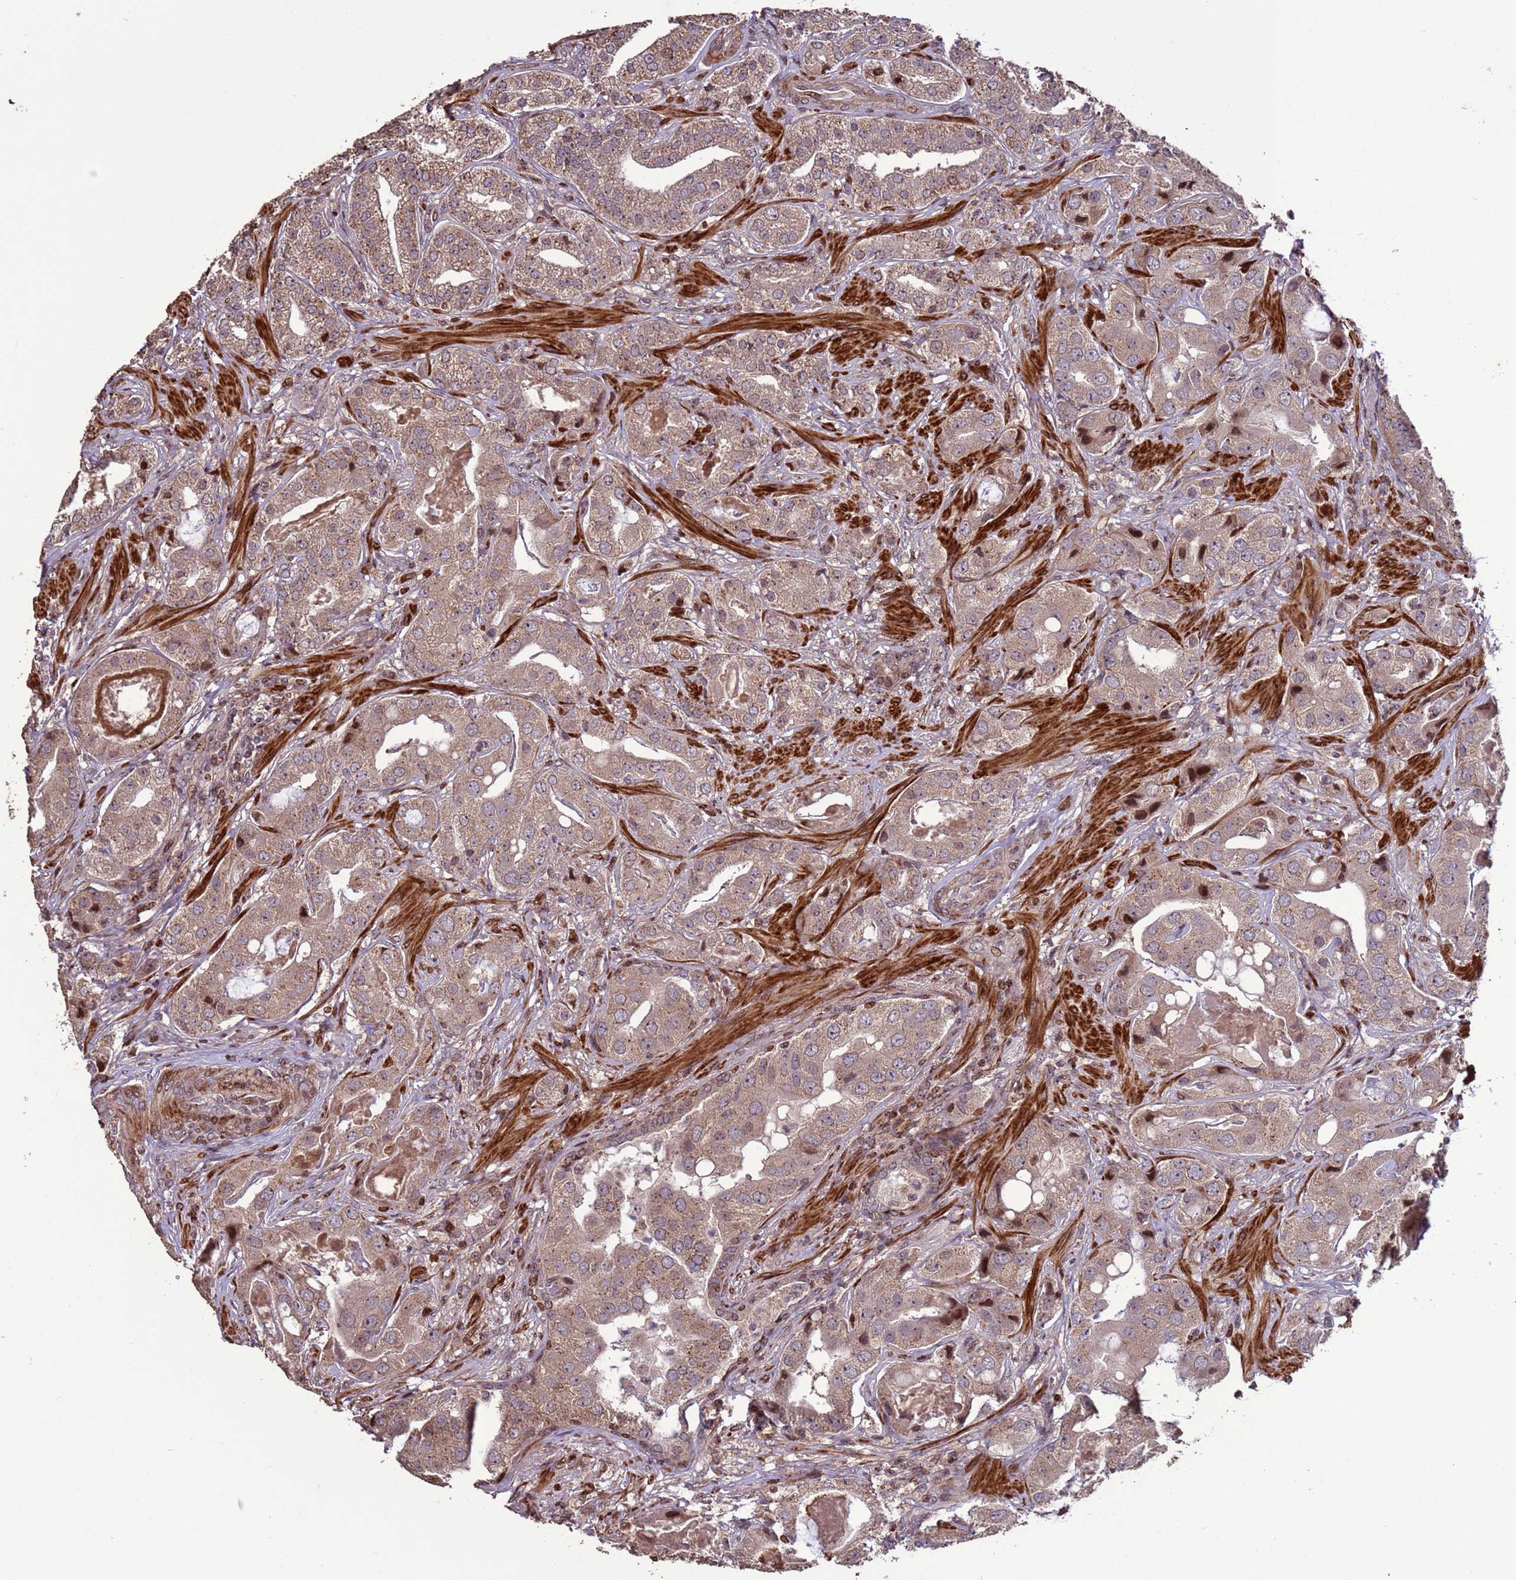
{"staining": {"intensity": "weak", "quantity": ">75%", "location": "cytoplasmic/membranous"}, "tissue": "prostate cancer", "cell_type": "Tumor cells", "image_type": "cancer", "snomed": [{"axis": "morphology", "description": "Adenocarcinoma, High grade"}, {"axis": "topography", "description": "Prostate"}], "caption": "The histopathology image demonstrates staining of prostate cancer, revealing weak cytoplasmic/membranous protein expression (brown color) within tumor cells.", "gene": "HGH1", "patient": {"sex": "male", "age": 63}}